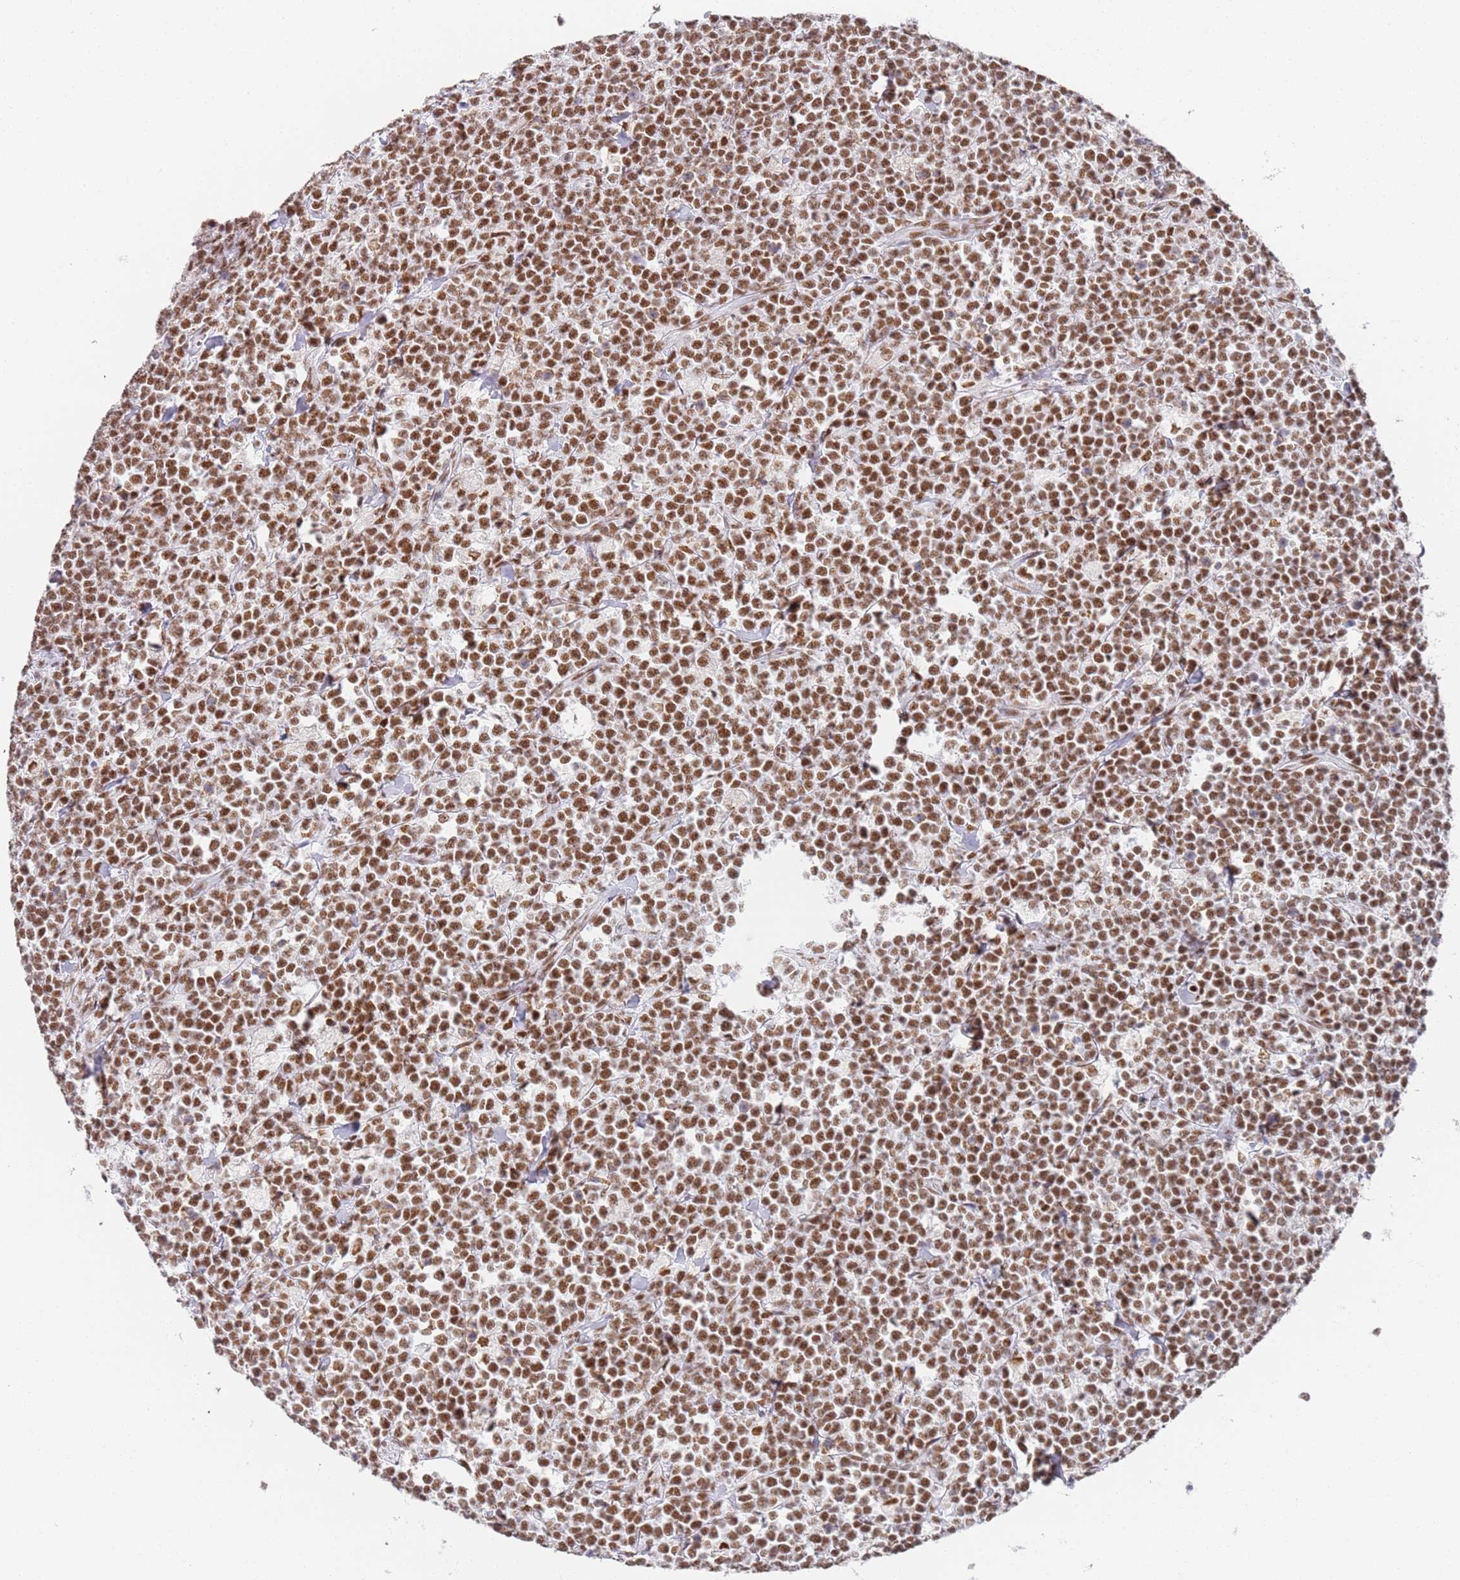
{"staining": {"intensity": "strong", "quantity": ">75%", "location": "nuclear"}, "tissue": "lymphoma", "cell_type": "Tumor cells", "image_type": "cancer", "snomed": [{"axis": "morphology", "description": "Malignant lymphoma, non-Hodgkin's type, High grade"}, {"axis": "topography", "description": "Small intestine"}, {"axis": "topography", "description": "Colon"}], "caption": "IHC histopathology image of neoplastic tissue: lymphoma stained using IHC demonstrates high levels of strong protein expression localized specifically in the nuclear of tumor cells, appearing as a nuclear brown color.", "gene": "AKAP8L", "patient": {"sex": "male", "age": 8}}